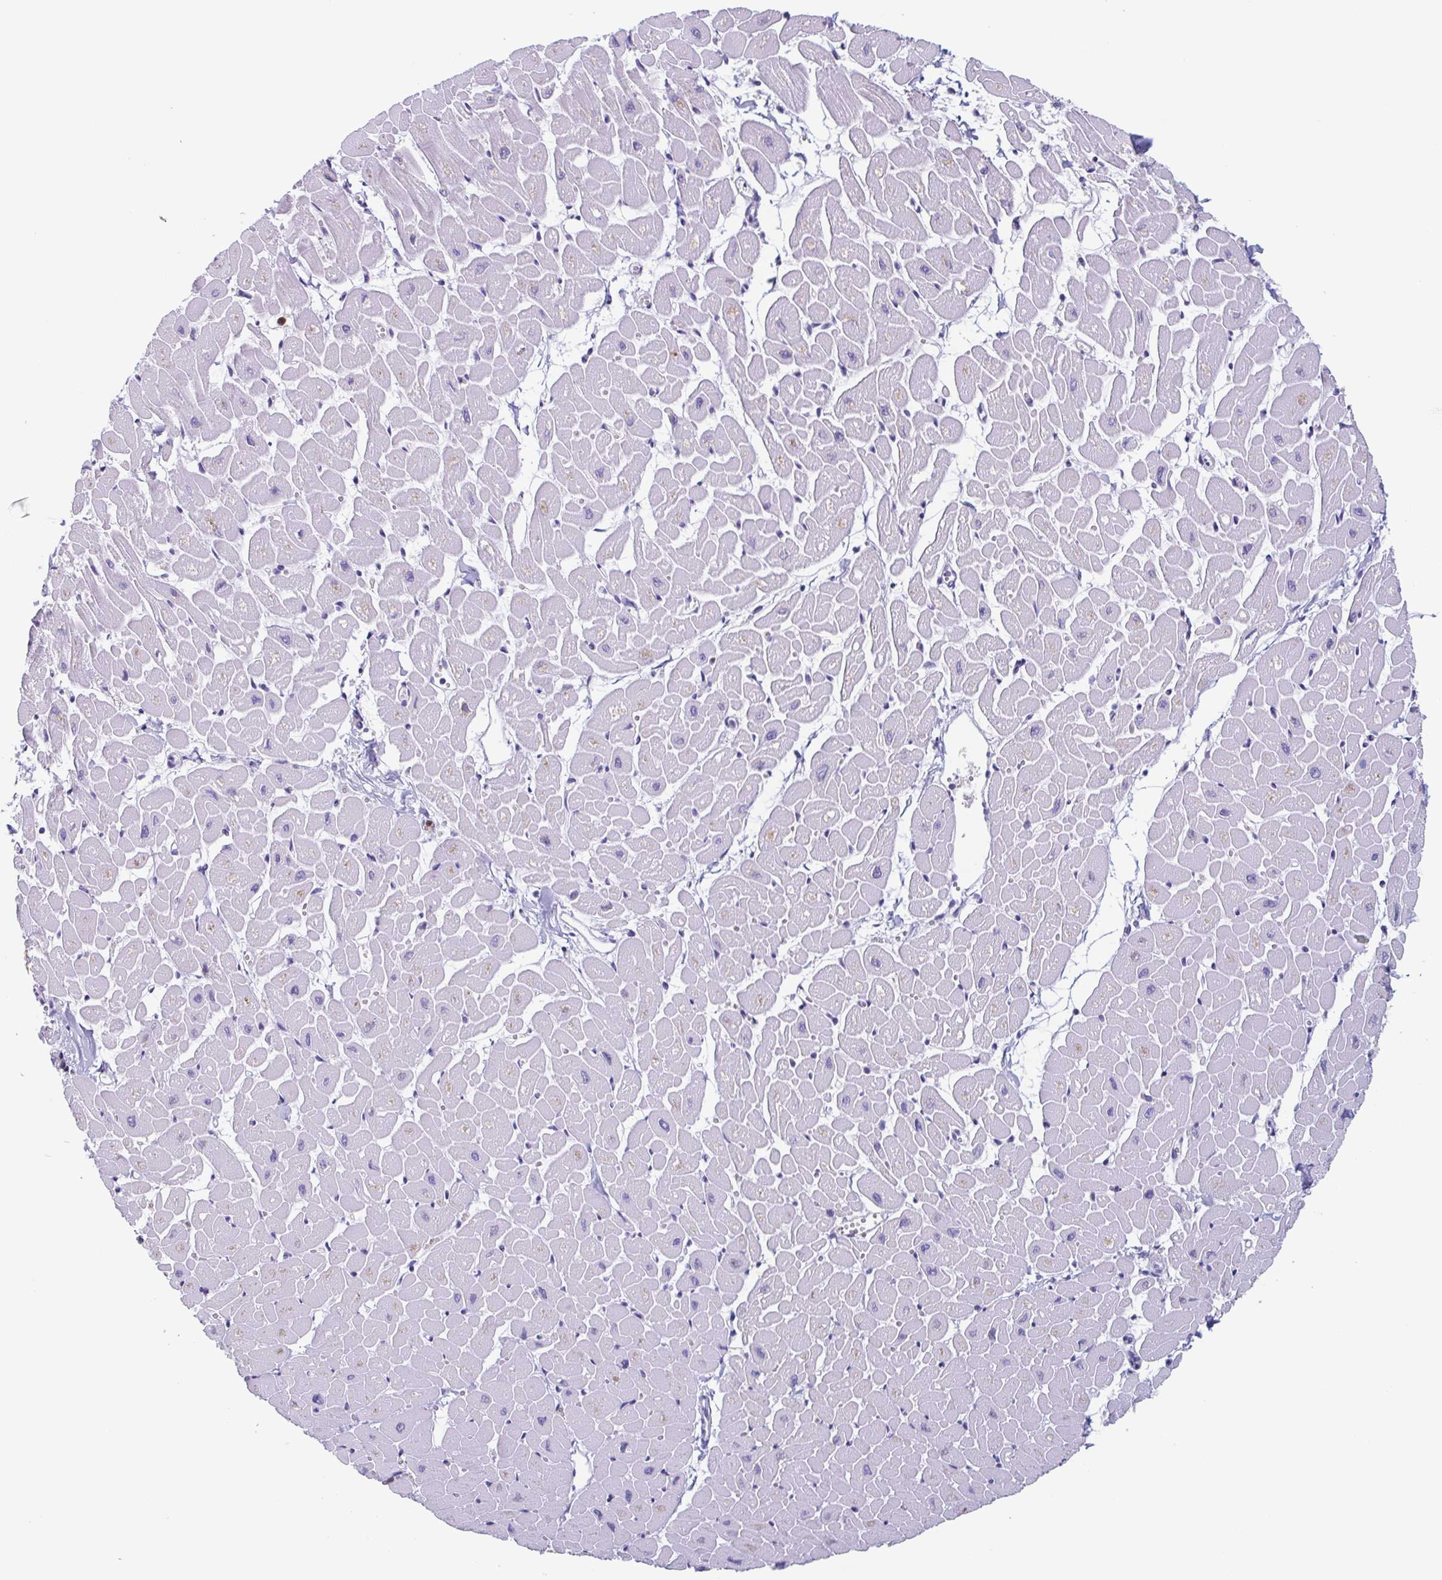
{"staining": {"intensity": "negative", "quantity": "none", "location": "none"}, "tissue": "heart muscle", "cell_type": "Cardiomyocytes", "image_type": "normal", "snomed": [{"axis": "morphology", "description": "Normal tissue, NOS"}, {"axis": "topography", "description": "Heart"}], "caption": "A high-resolution micrograph shows immunohistochemistry (IHC) staining of benign heart muscle, which exhibits no significant staining in cardiomyocytes. (DAB IHC visualized using brightfield microscopy, high magnification).", "gene": "BPI", "patient": {"sex": "male", "age": 57}}